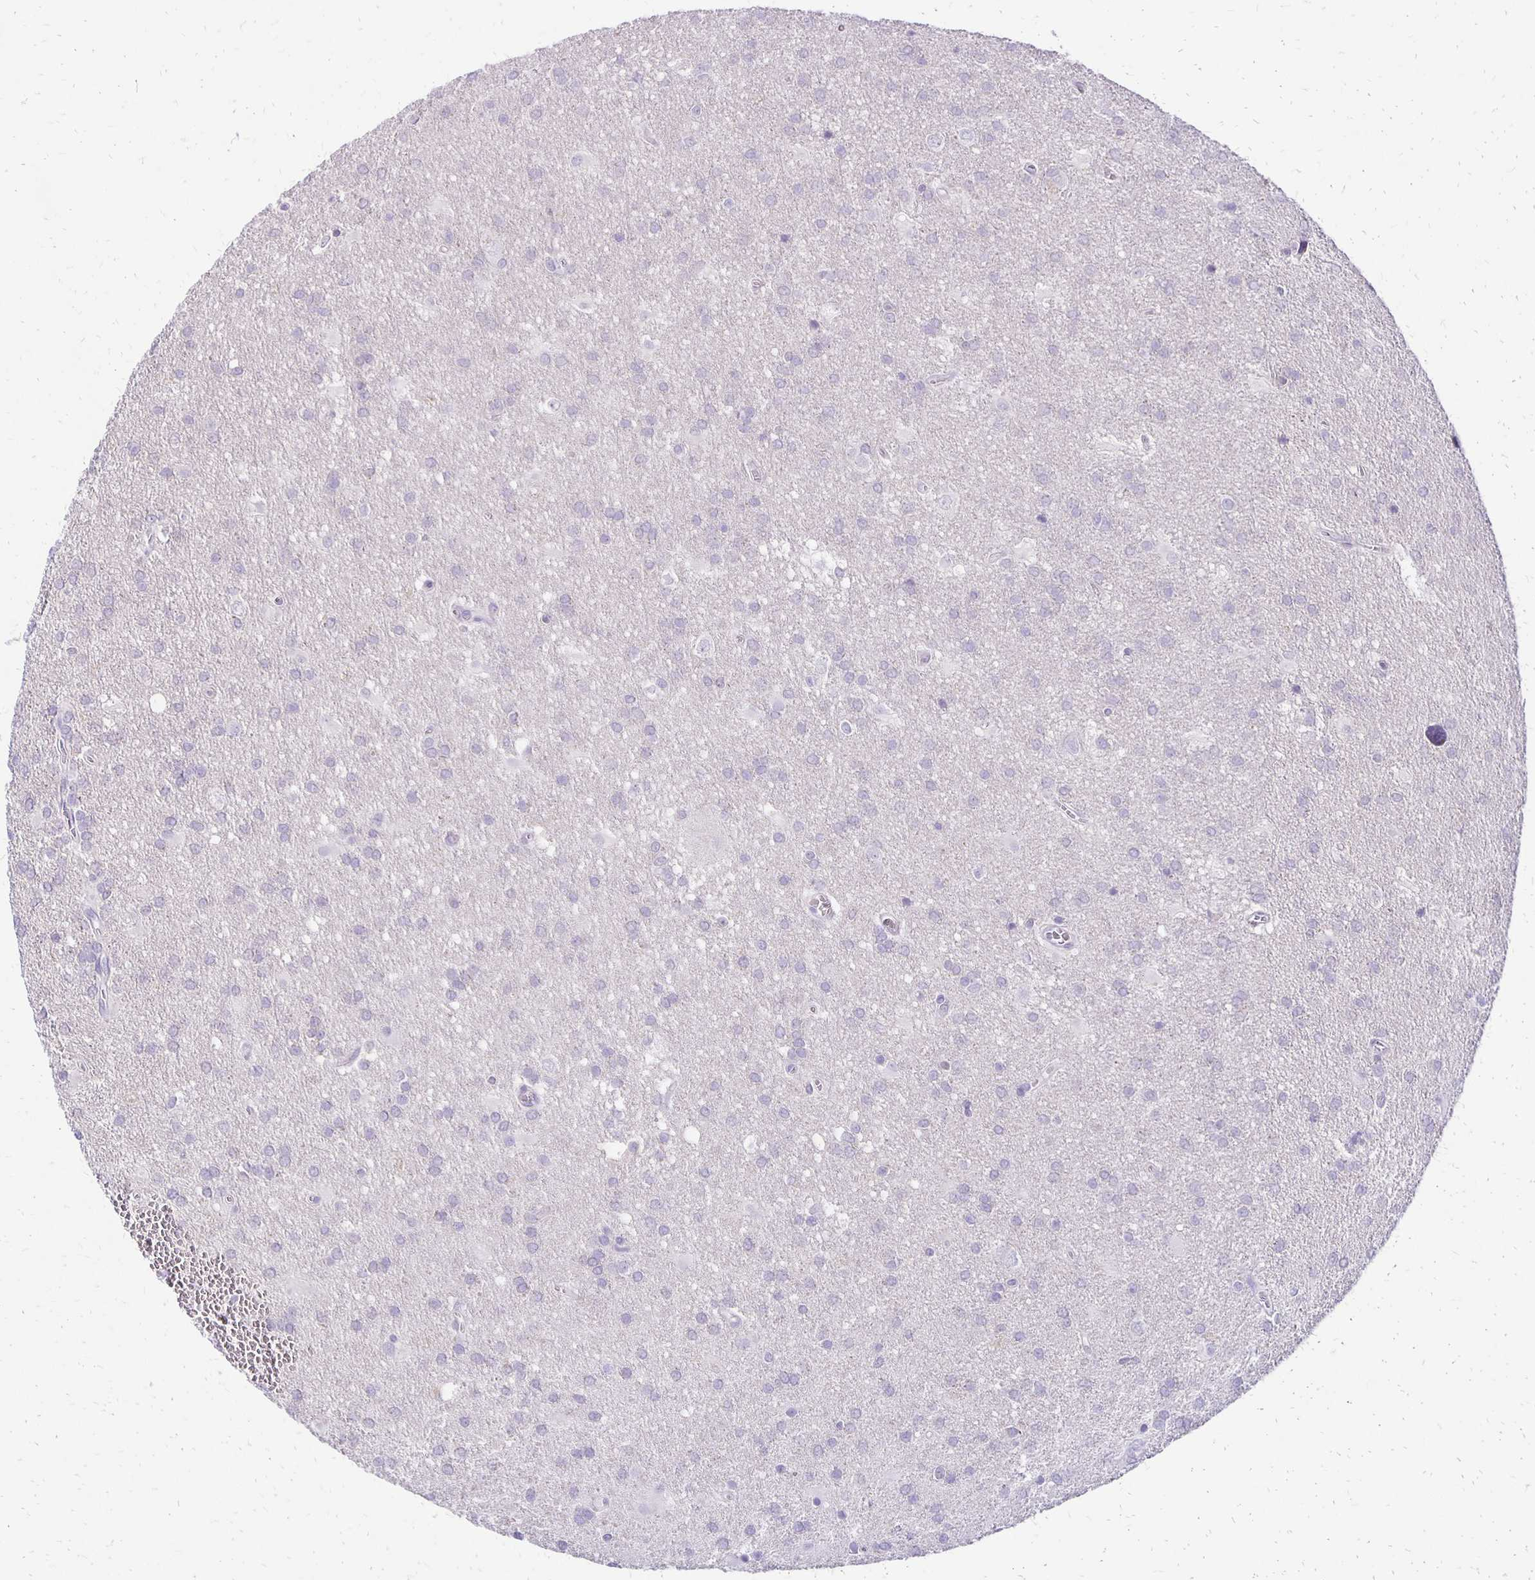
{"staining": {"intensity": "negative", "quantity": "none", "location": "none"}, "tissue": "glioma", "cell_type": "Tumor cells", "image_type": "cancer", "snomed": [{"axis": "morphology", "description": "Glioma, malignant, Low grade"}, {"axis": "topography", "description": "Brain"}], "caption": "Immunohistochemistry (IHC) histopathology image of human malignant glioma (low-grade) stained for a protein (brown), which demonstrates no positivity in tumor cells.", "gene": "ANKRD45", "patient": {"sex": "male", "age": 66}}